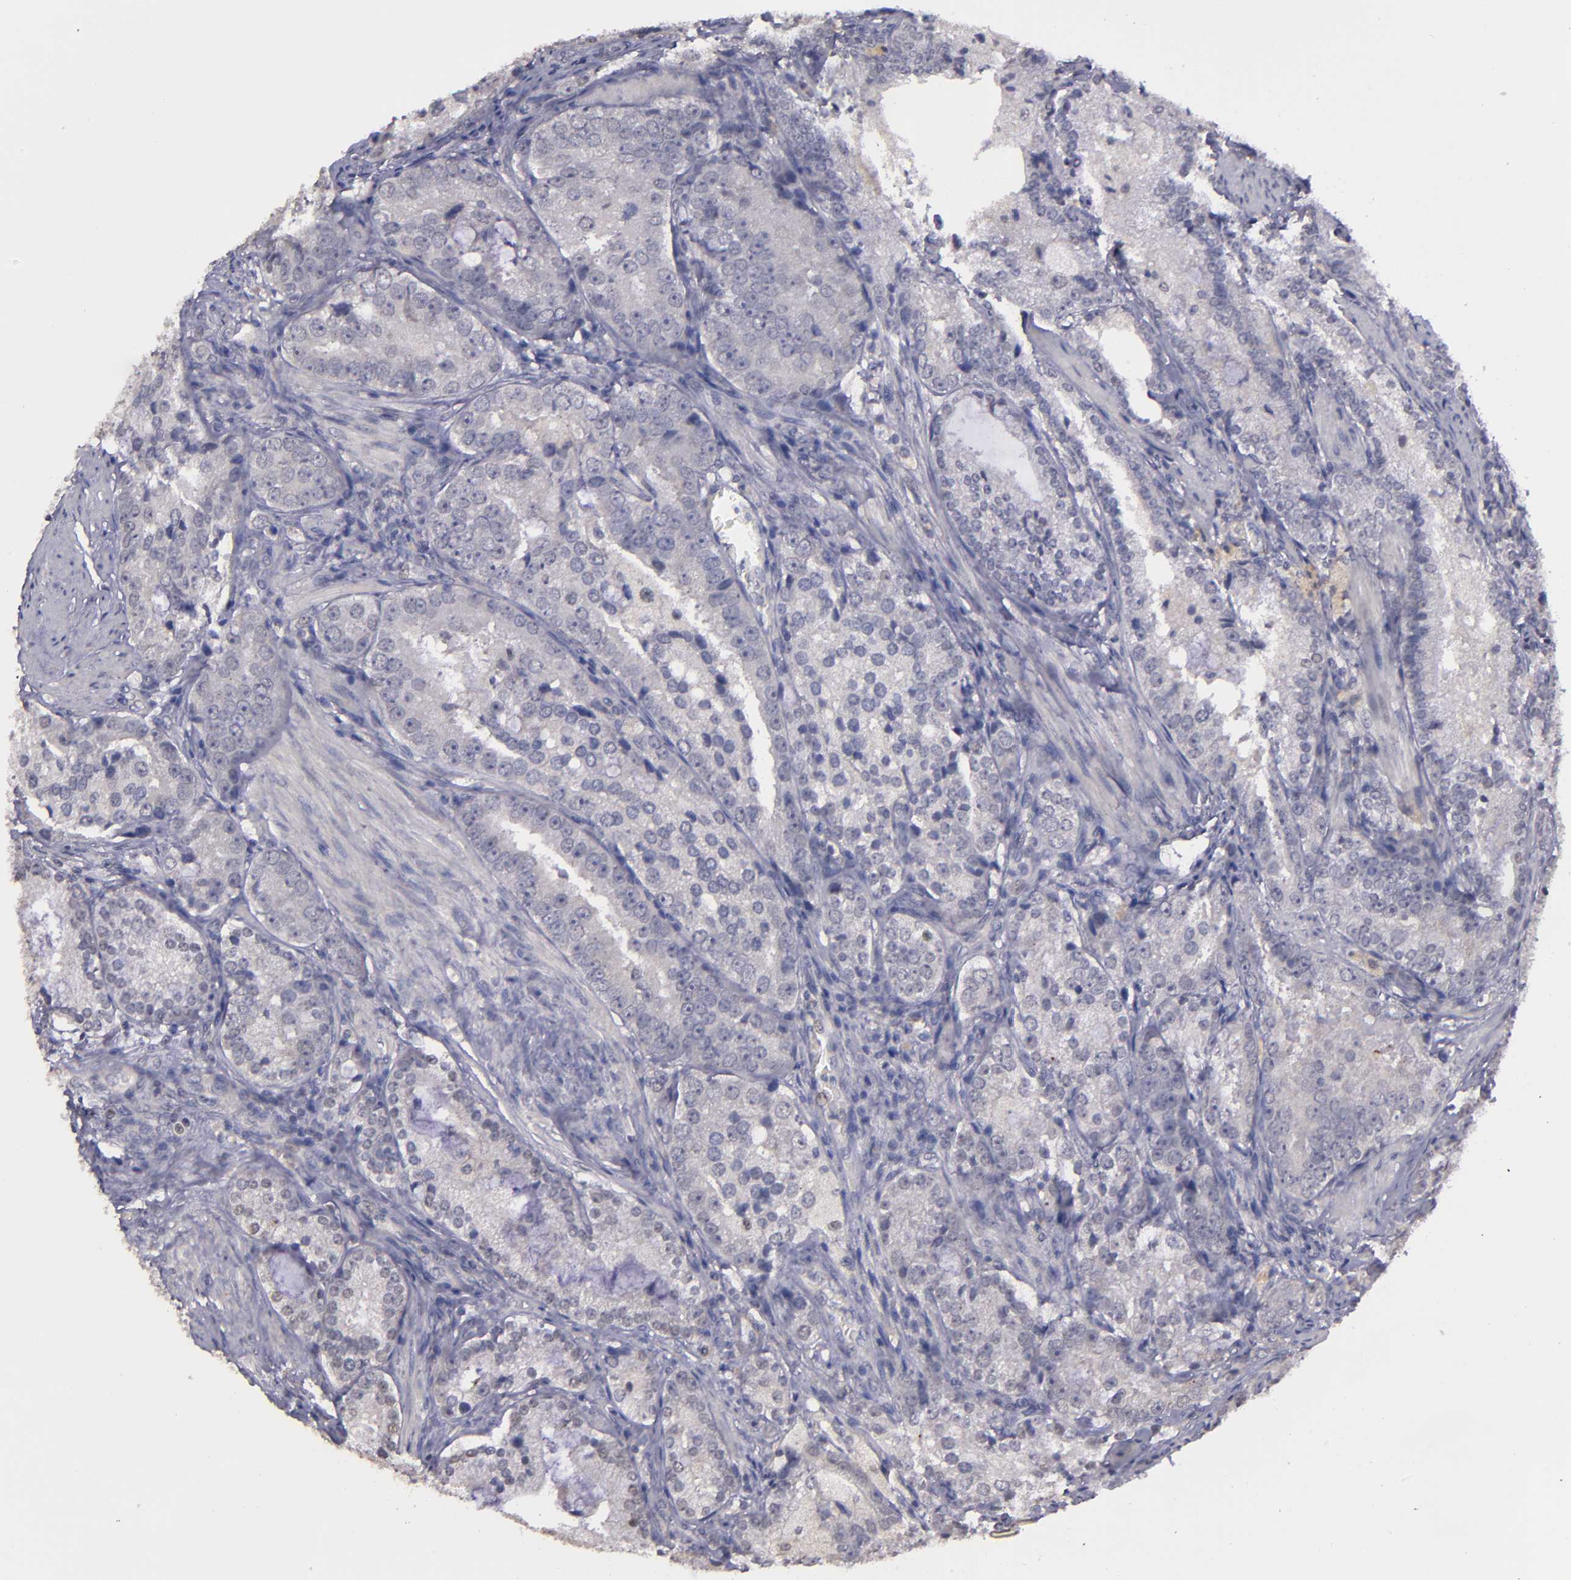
{"staining": {"intensity": "weak", "quantity": "25%-75%", "location": "cytoplasmic/membranous,nuclear"}, "tissue": "prostate cancer", "cell_type": "Tumor cells", "image_type": "cancer", "snomed": [{"axis": "morphology", "description": "Adenocarcinoma, High grade"}, {"axis": "topography", "description": "Prostate"}], "caption": "Human prostate adenocarcinoma (high-grade) stained with a brown dye exhibits weak cytoplasmic/membranous and nuclear positive positivity in about 25%-75% of tumor cells.", "gene": "NRXN3", "patient": {"sex": "male", "age": 63}}